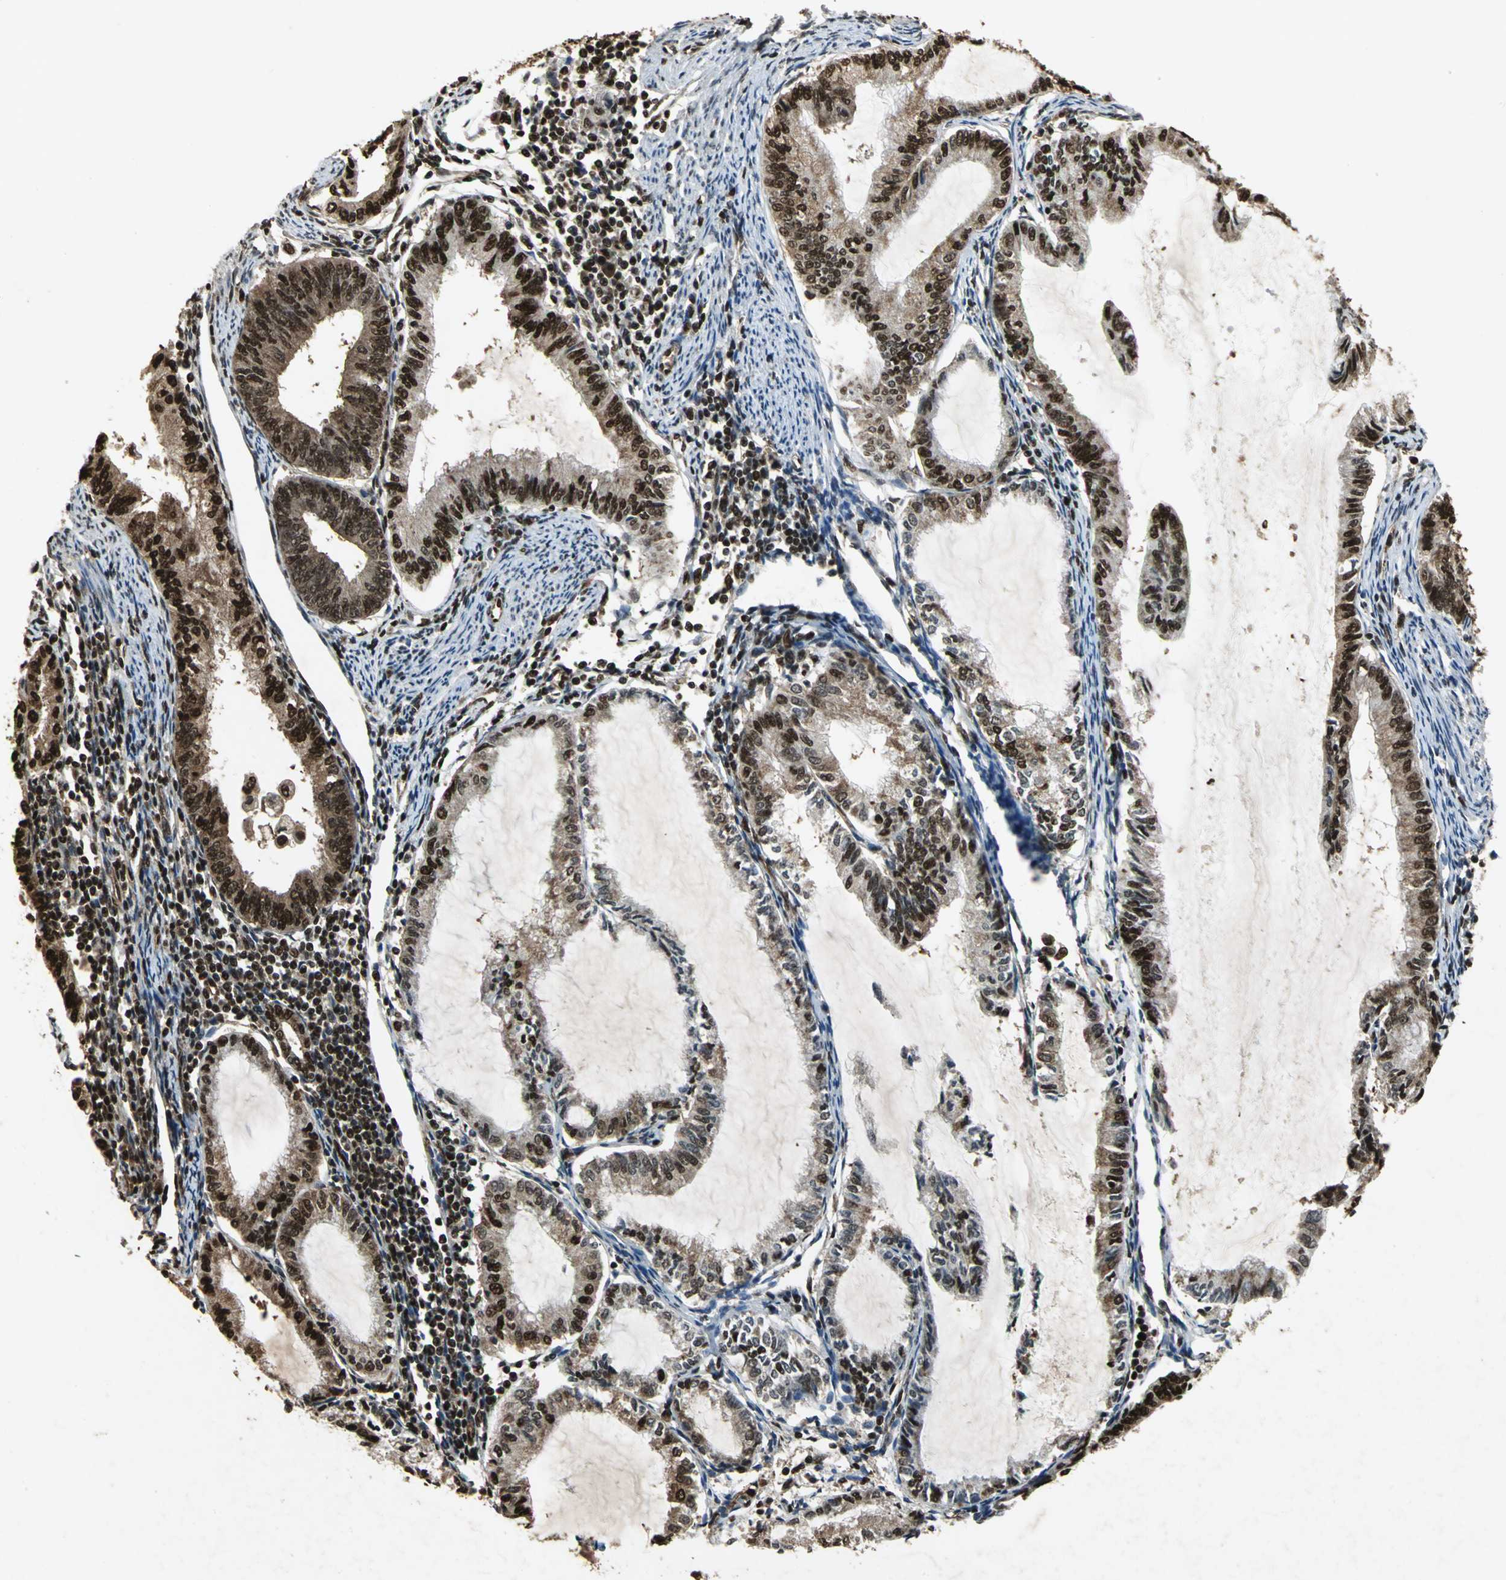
{"staining": {"intensity": "strong", "quantity": ">75%", "location": "cytoplasmic/membranous,nuclear"}, "tissue": "endometrial cancer", "cell_type": "Tumor cells", "image_type": "cancer", "snomed": [{"axis": "morphology", "description": "Adenocarcinoma, NOS"}, {"axis": "topography", "description": "Endometrium"}], "caption": "Endometrial cancer stained for a protein demonstrates strong cytoplasmic/membranous and nuclear positivity in tumor cells.", "gene": "ANP32A", "patient": {"sex": "female", "age": 86}}